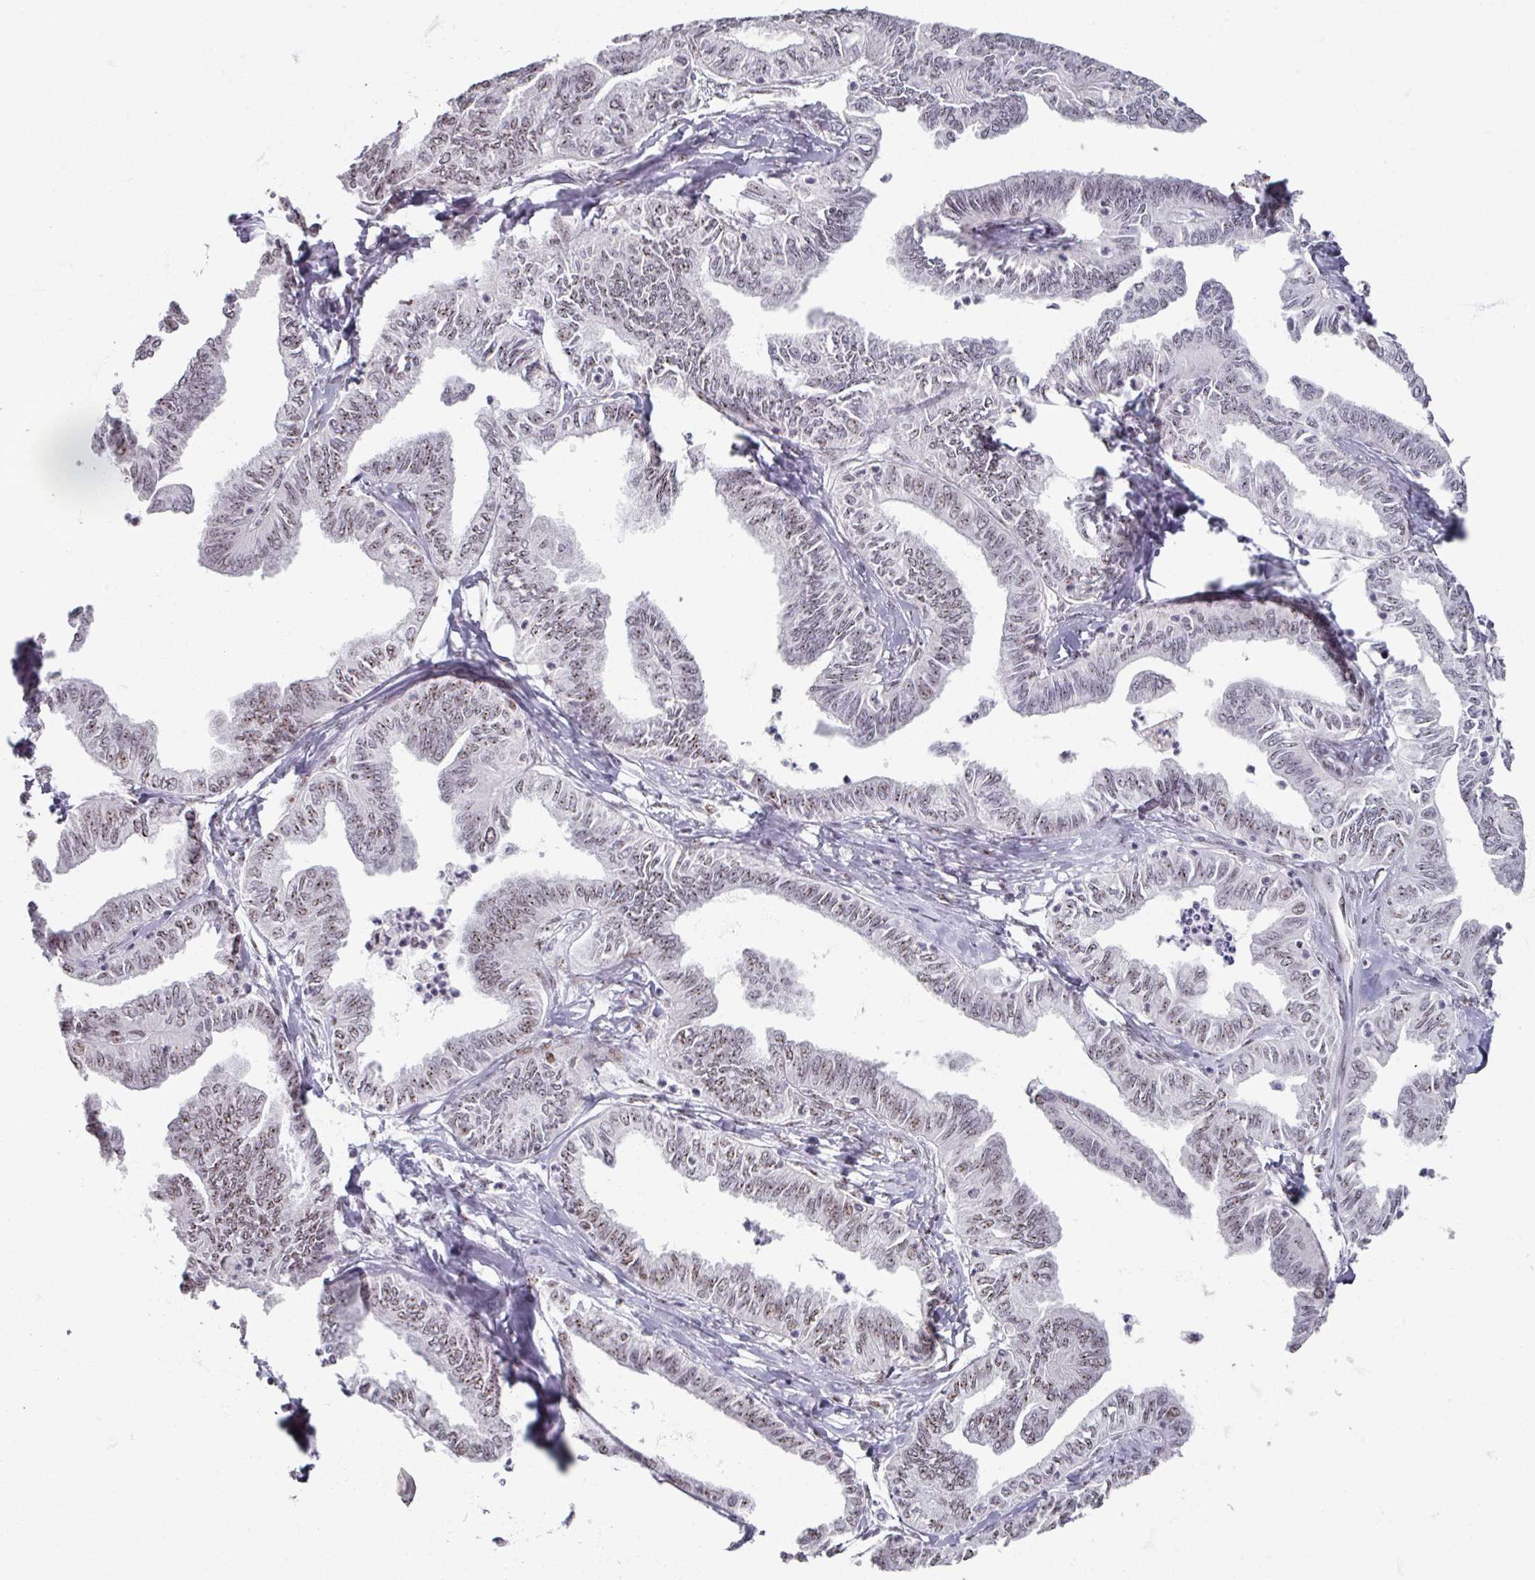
{"staining": {"intensity": "moderate", "quantity": ">75%", "location": "nuclear"}, "tissue": "ovarian cancer", "cell_type": "Tumor cells", "image_type": "cancer", "snomed": [{"axis": "morphology", "description": "Carcinoma, endometroid"}, {"axis": "topography", "description": "Ovary"}], "caption": "Ovarian cancer (endometroid carcinoma) stained with a brown dye exhibits moderate nuclear positive staining in approximately >75% of tumor cells.", "gene": "ADAR", "patient": {"sex": "female", "age": 70}}